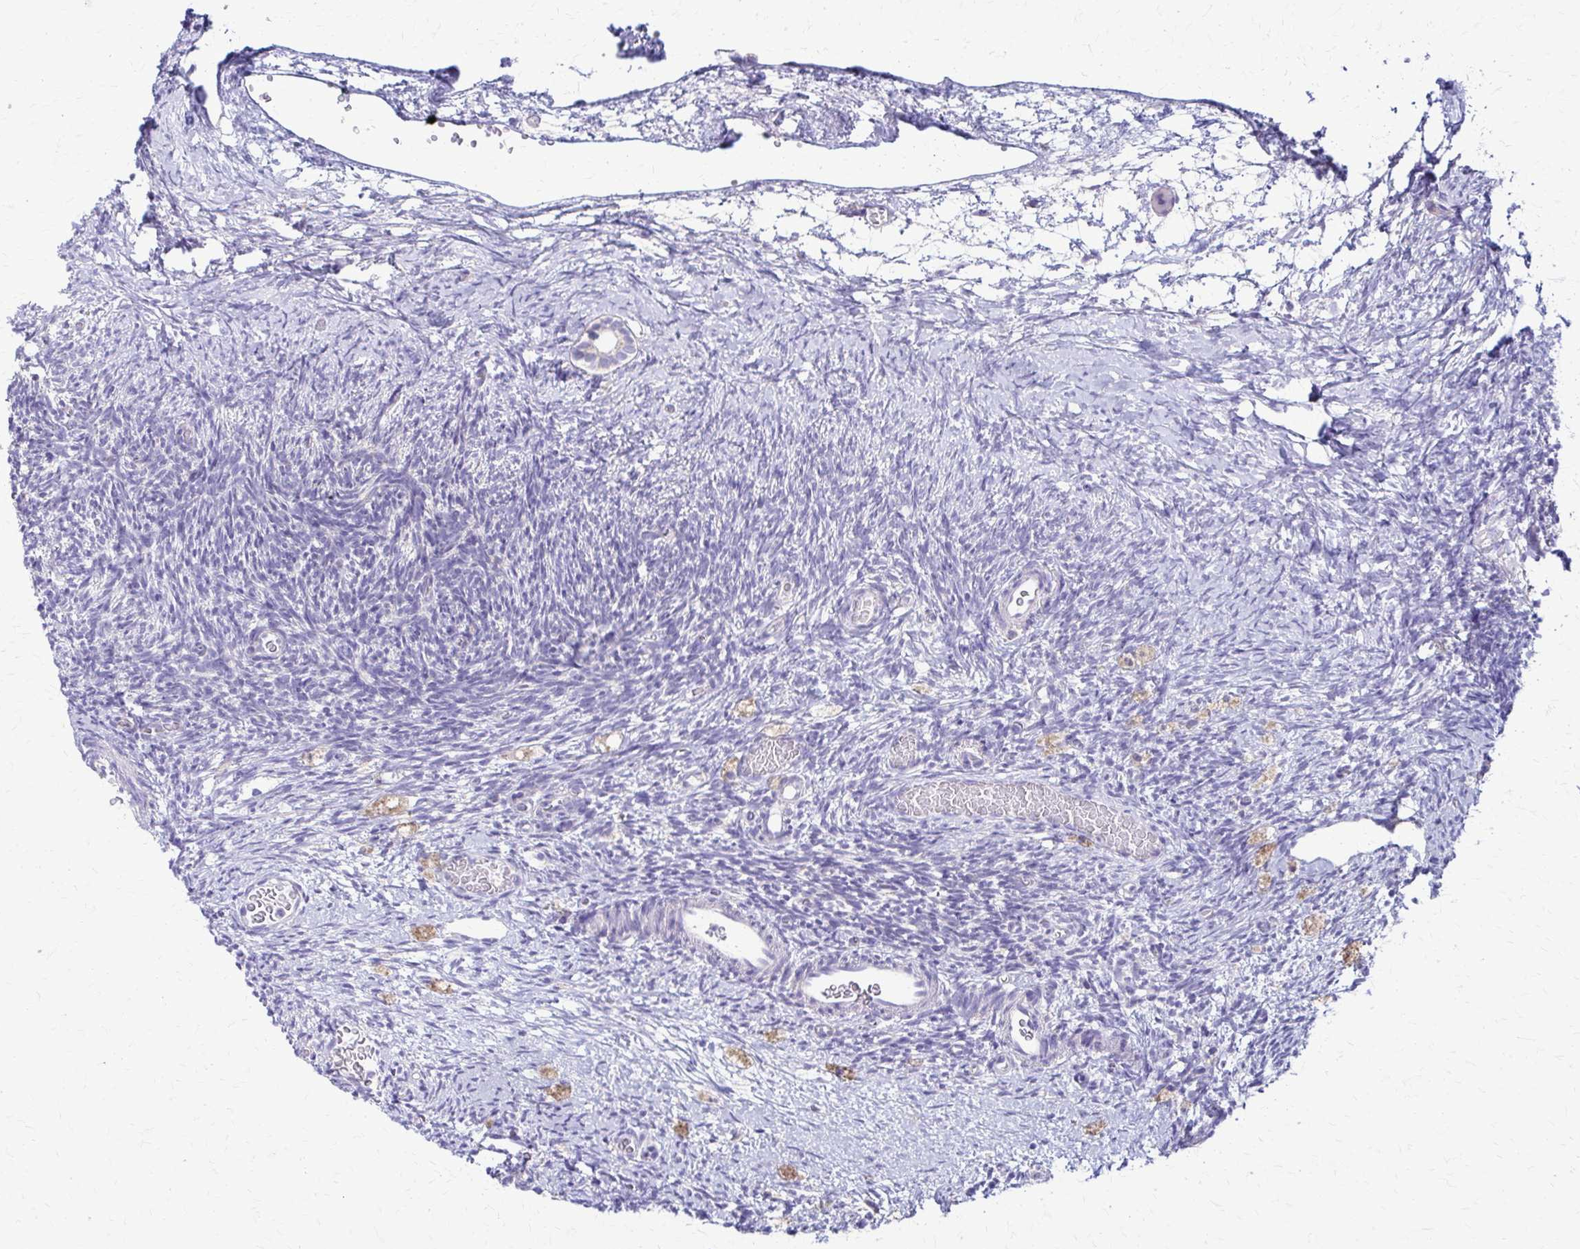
{"staining": {"intensity": "negative", "quantity": "none", "location": "none"}, "tissue": "ovary", "cell_type": "Follicle cells", "image_type": "normal", "snomed": [{"axis": "morphology", "description": "Normal tissue, NOS"}, {"axis": "topography", "description": "Ovary"}], "caption": "Follicle cells show no significant protein staining in unremarkable ovary. (DAB (3,3'-diaminobenzidine) immunohistochemistry (IHC) with hematoxylin counter stain).", "gene": "SAMD13", "patient": {"sex": "female", "age": 39}}